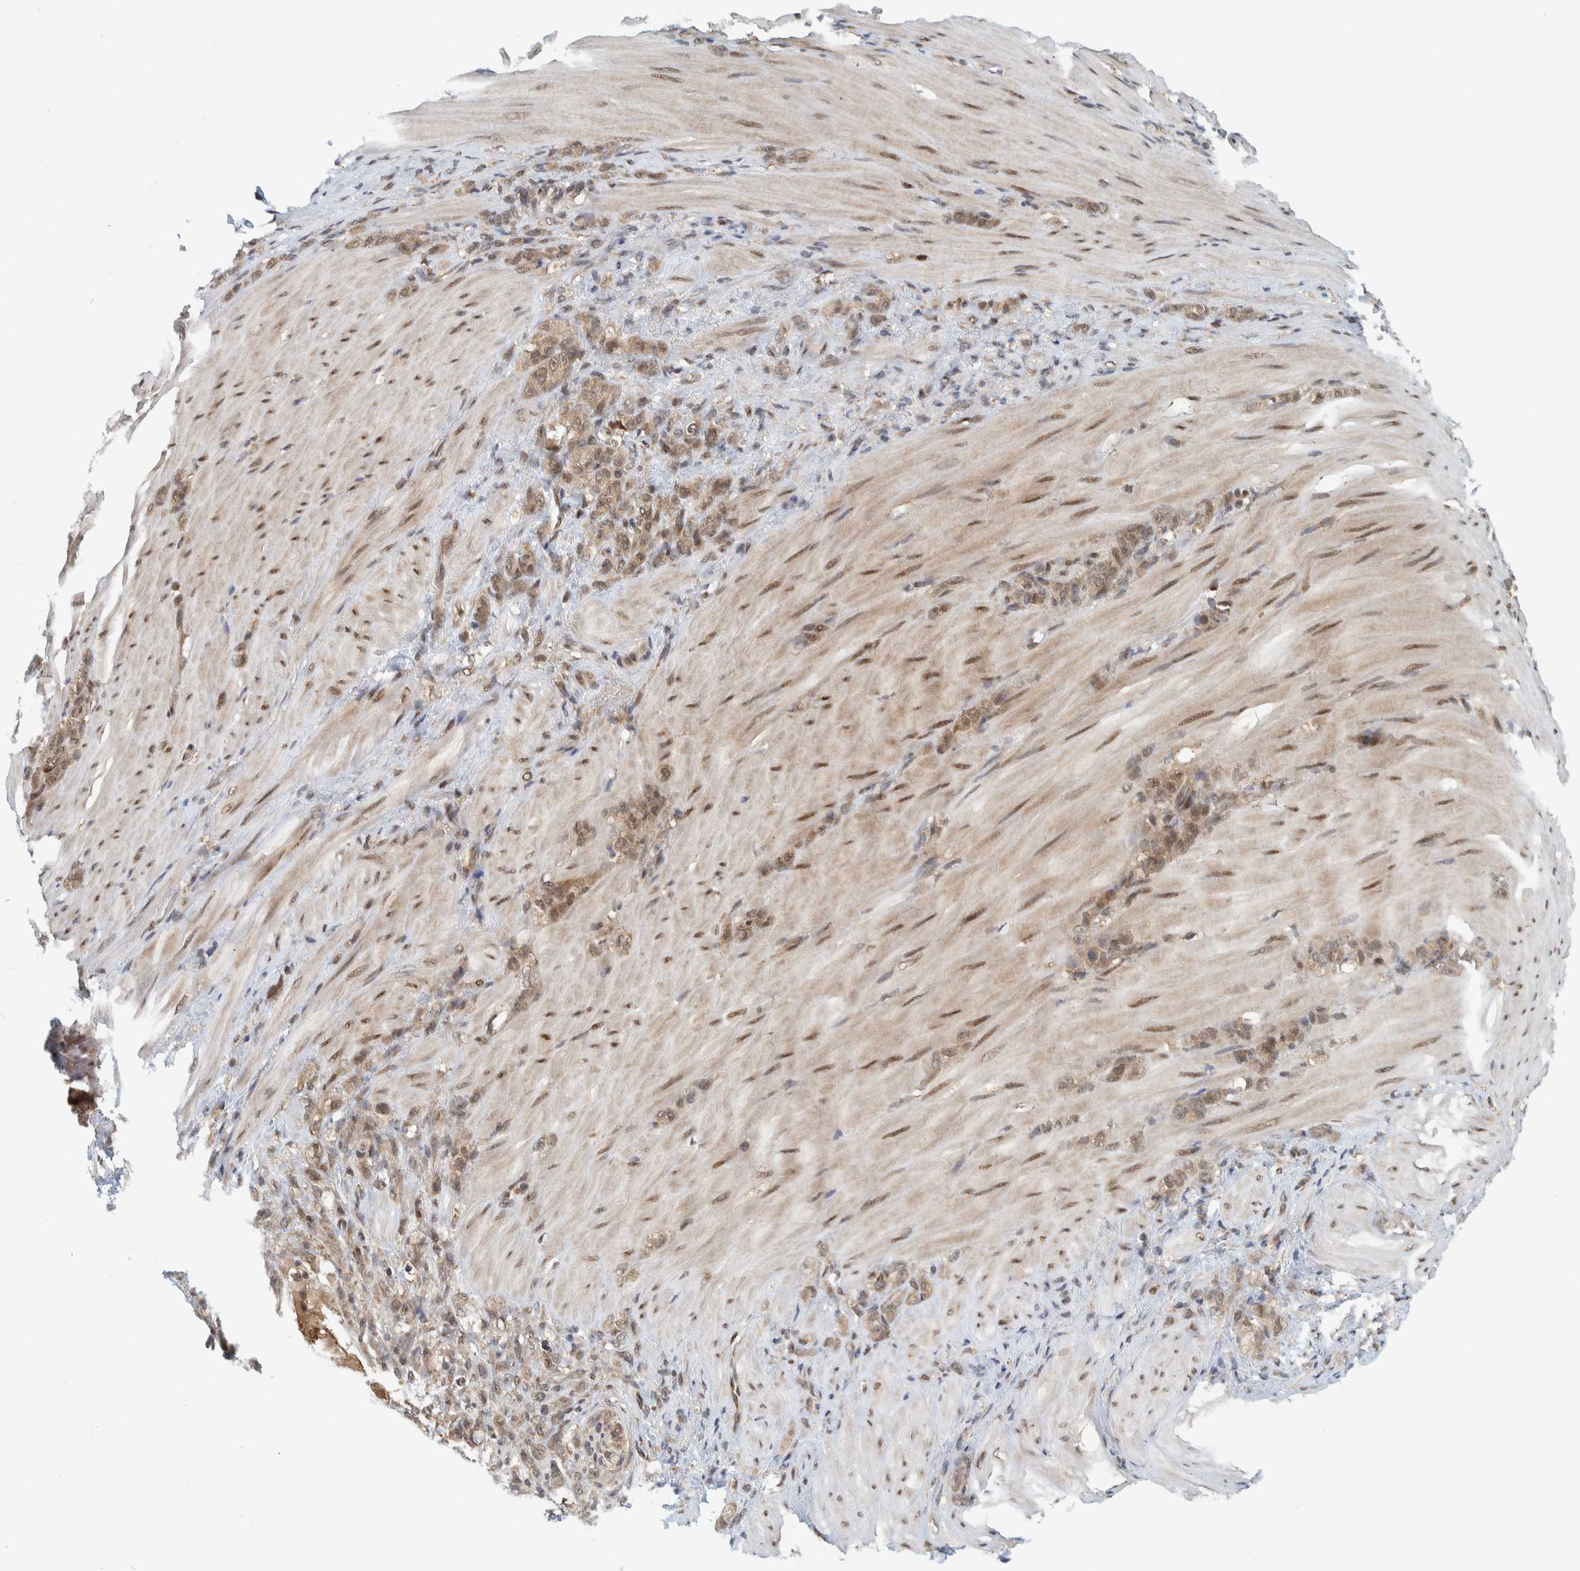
{"staining": {"intensity": "weak", "quantity": ">75%", "location": "cytoplasmic/membranous,nuclear"}, "tissue": "stomach cancer", "cell_type": "Tumor cells", "image_type": "cancer", "snomed": [{"axis": "morphology", "description": "Normal tissue, NOS"}, {"axis": "morphology", "description": "Adenocarcinoma, NOS"}, {"axis": "topography", "description": "Stomach"}], "caption": "This is an image of immunohistochemistry staining of adenocarcinoma (stomach), which shows weak expression in the cytoplasmic/membranous and nuclear of tumor cells.", "gene": "COPS3", "patient": {"sex": "male", "age": 82}}